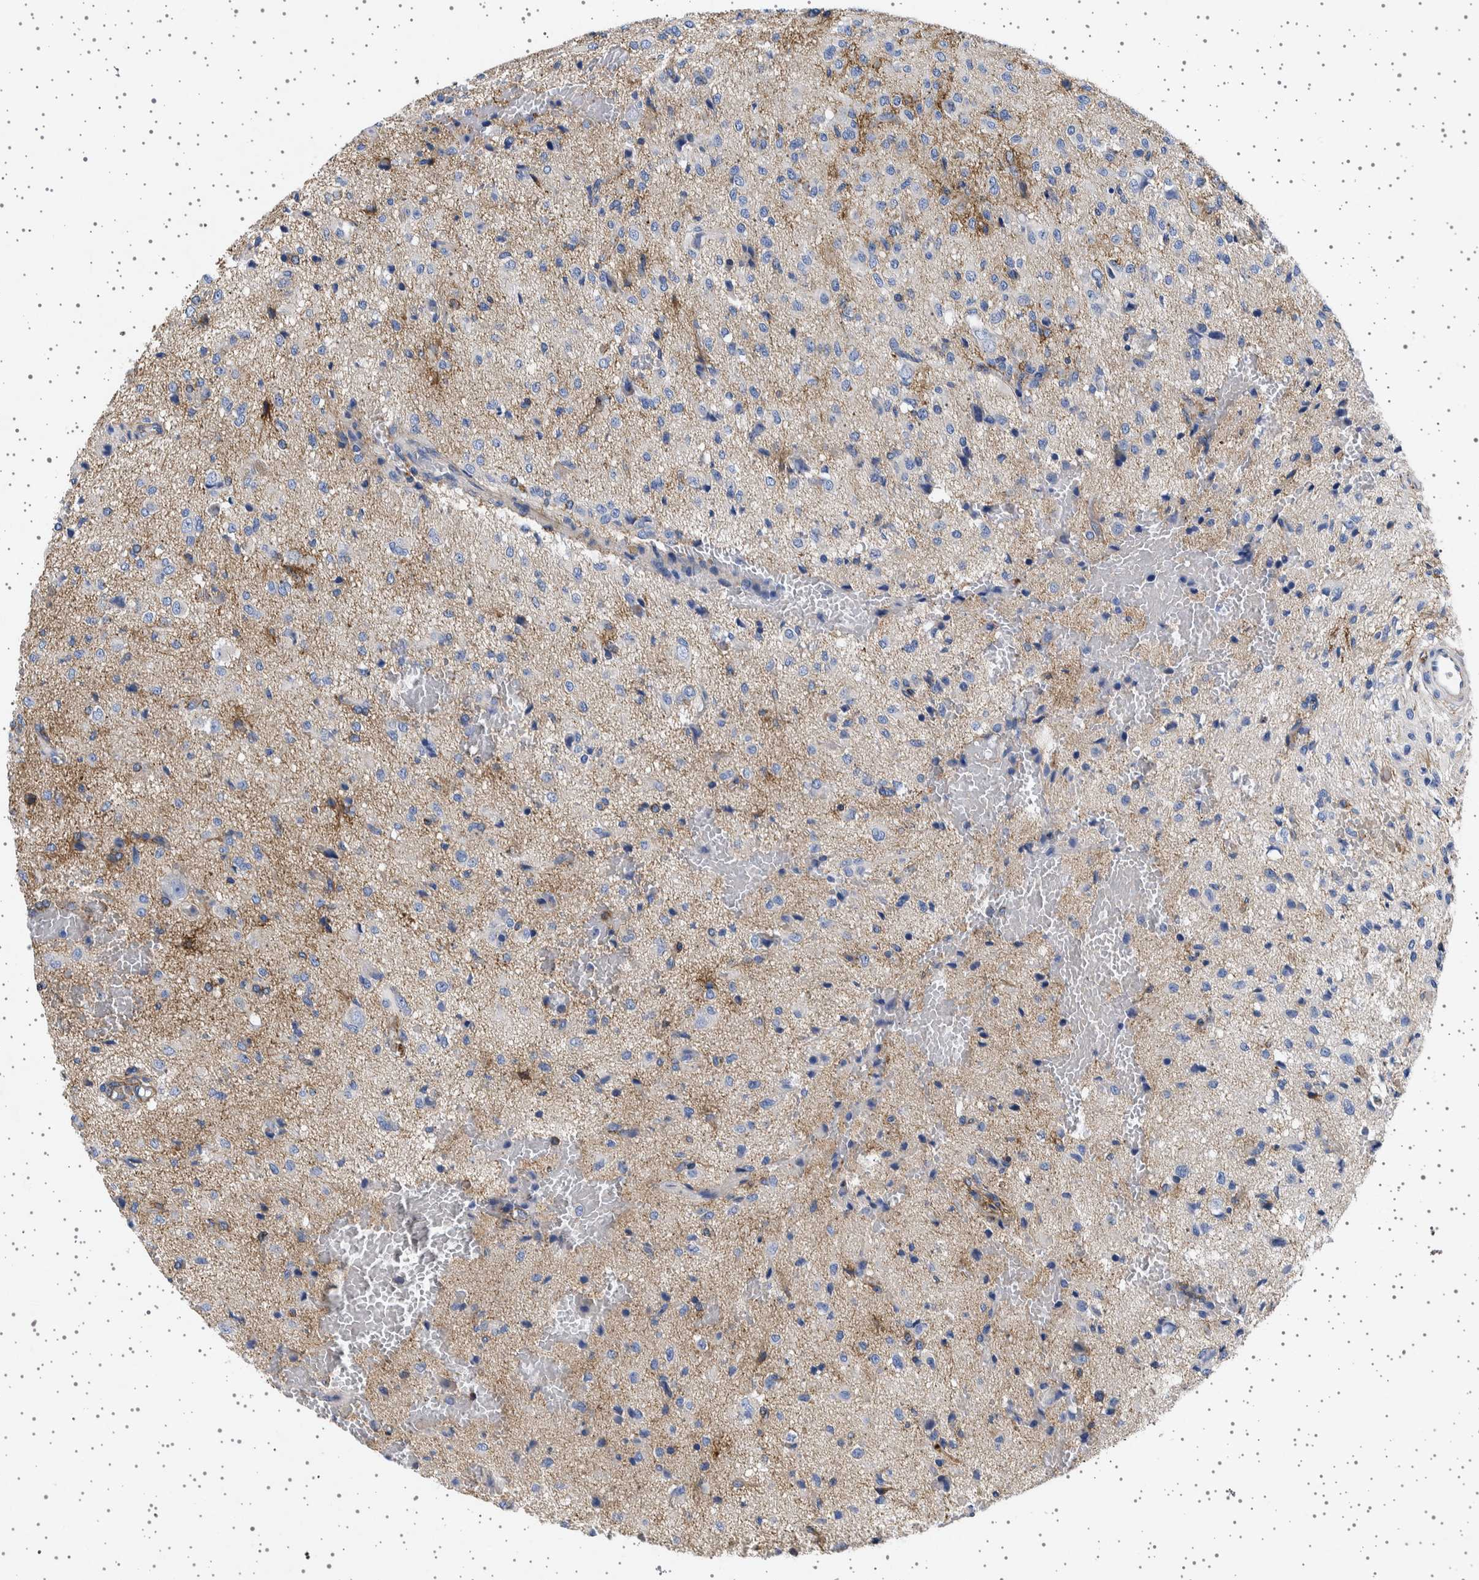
{"staining": {"intensity": "negative", "quantity": "none", "location": "none"}, "tissue": "glioma", "cell_type": "Tumor cells", "image_type": "cancer", "snomed": [{"axis": "morphology", "description": "Glioma, malignant, High grade"}, {"axis": "topography", "description": "Brain"}], "caption": "A photomicrograph of human high-grade glioma (malignant) is negative for staining in tumor cells.", "gene": "SEPTIN4", "patient": {"sex": "female", "age": 59}}